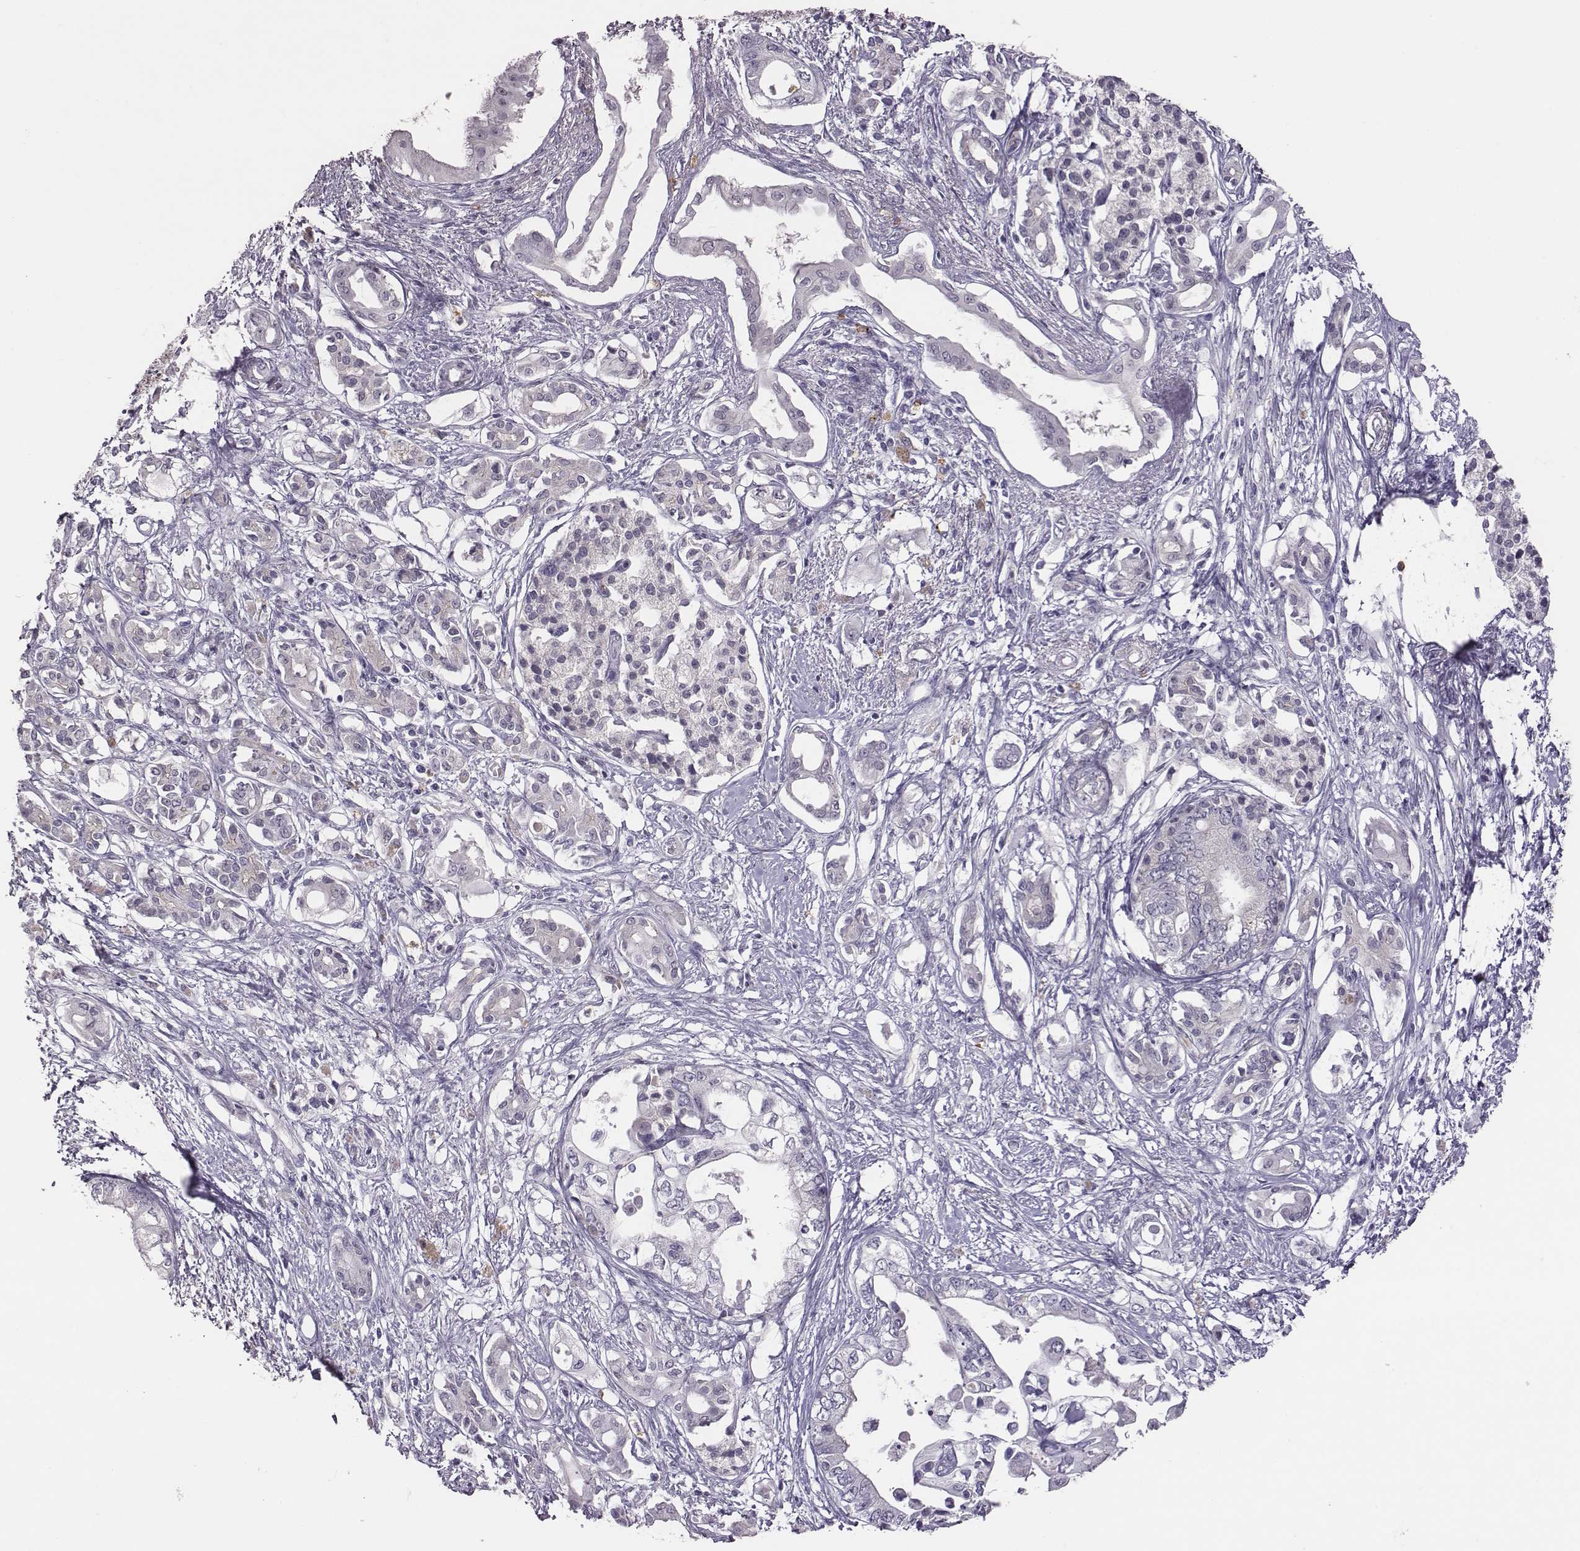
{"staining": {"intensity": "negative", "quantity": "none", "location": "none"}, "tissue": "pancreatic cancer", "cell_type": "Tumor cells", "image_type": "cancer", "snomed": [{"axis": "morphology", "description": "Adenocarcinoma, NOS"}, {"axis": "topography", "description": "Pancreas"}], "caption": "The micrograph reveals no staining of tumor cells in pancreatic cancer (adenocarcinoma). Nuclei are stained in blue.", "gene": "KMO", "patient": {"sex": "female", "age": 63}}